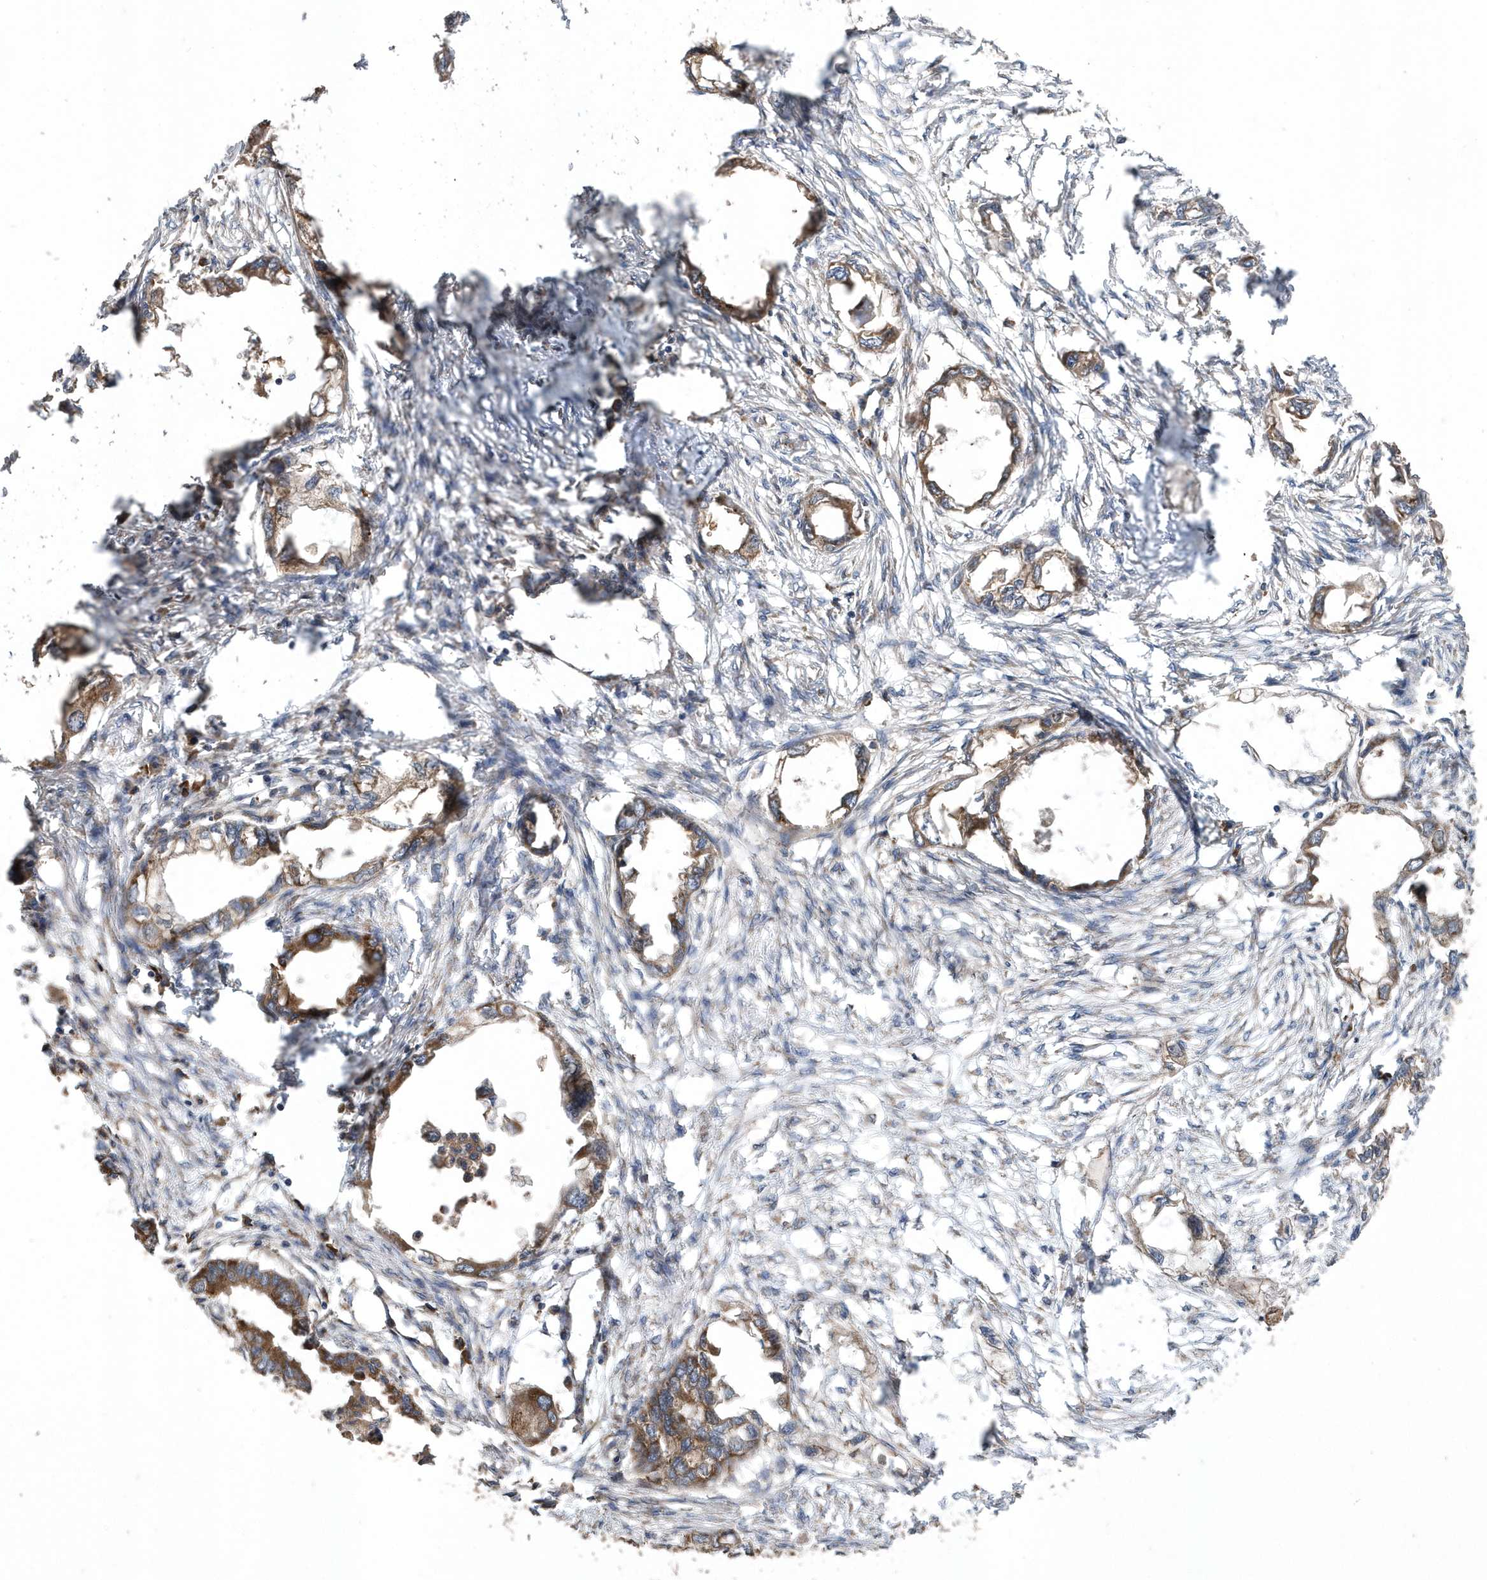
{"staining": {"intensity": "moderate", "quantity": ">75%", "location": "cytoplasmic/membranous"}, "tissue": "endometrial cancer", "cell_type": "Tumor cells", "image_type": "cancer", "snomed": [{"axis": "morphology", "description": "Adenocarcinoma, NOS"}, {"axis": "morphology", "description": "Adenocarcinoma, metastatic, NOS"}, {"axis": "topography", "description": "Adipose tissue"}, {"axis": "topography", "description": "Endometrium"}], "caption": "High-power microscopy captured an immunohistochemistry (IHC) image of endometrial cancer, revealing moderate cytoplasmic/membranous expression in about >75% of tumor cells.", "gene": "WASHC5", "patient": {"sex": "female", "age": 67}}